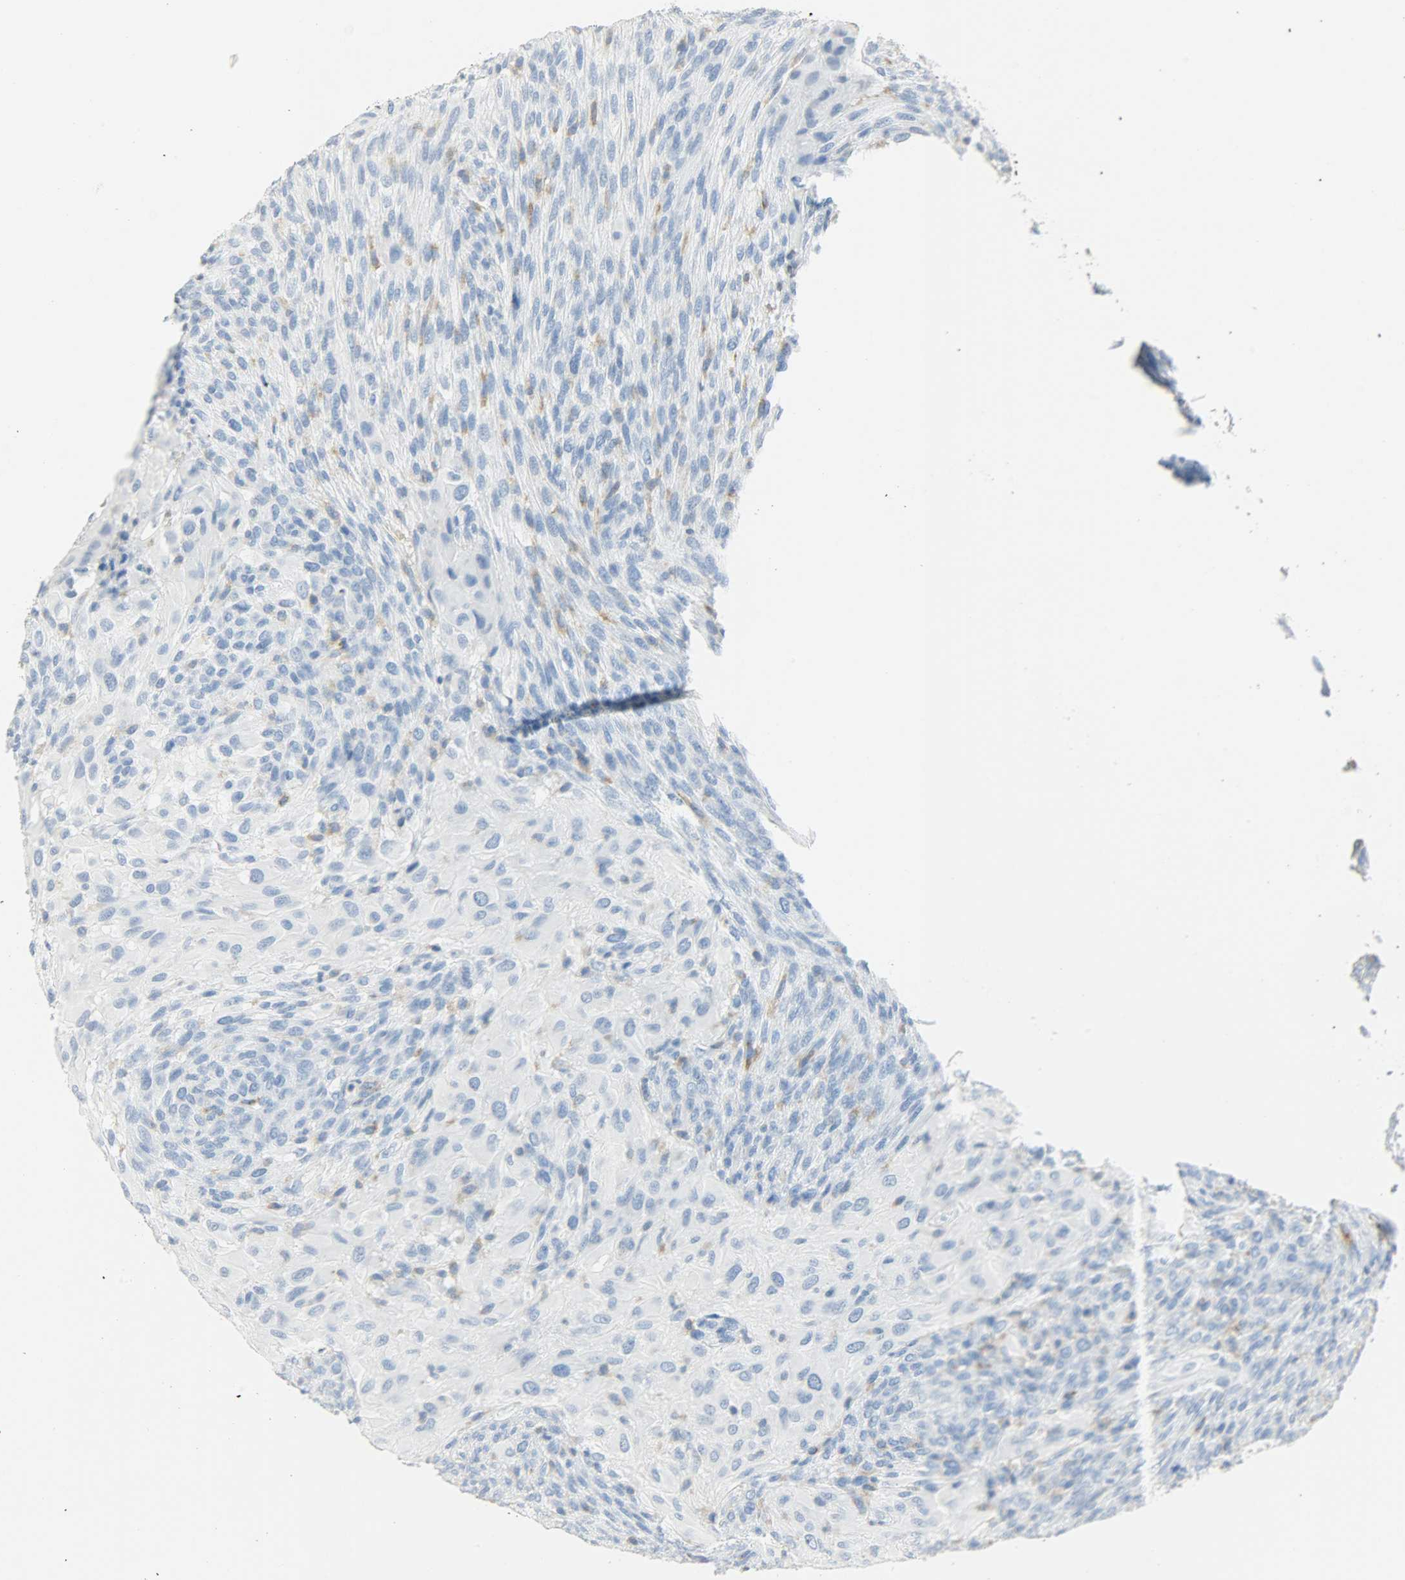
{"staining": {"intensity": "negative", "quantity": "none", "location": "none"}, "tissue": "glioma", "cell_type": "Tumor cells", "image_type": "cancer", "snomed": [{"axis": "morphology", "description": "Glioma, malignant, High grade"}, {"axis": "topography", "description": "Cerebral cortex"}], "caption": "Immunohistochemistry (IHC) histopathology image of neoplastic tissue: human high-grade glioma (malignant) stained with DAB exhibits no significant protein expression in tumor cells.", "gene": "PTPN6", "patient": {"sex": "female", "age": 55}}